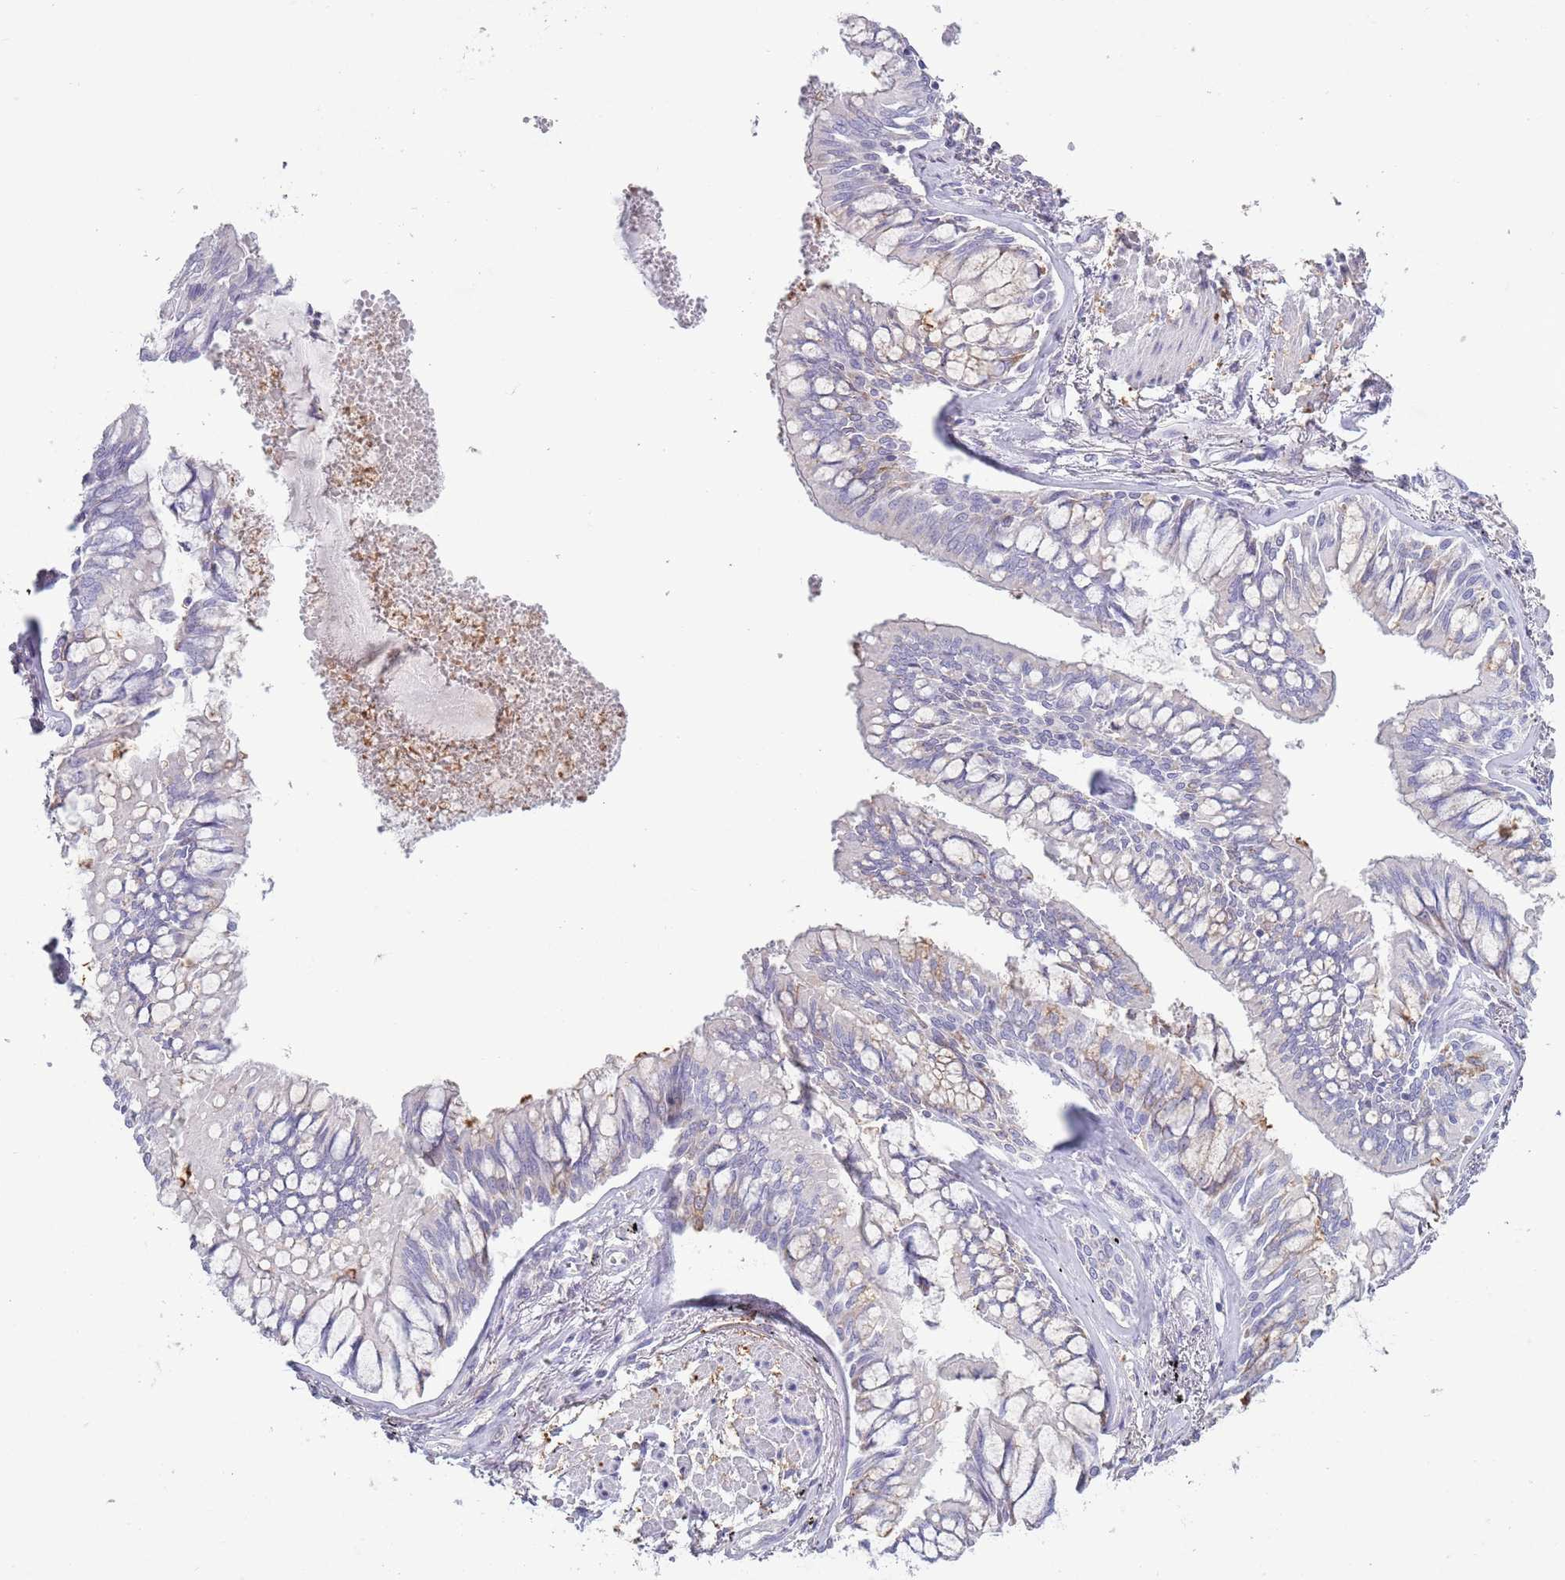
{"staining": {"intensity": "negative", "quantity": "none", "location": "none"}, "tissue": "lung cancer", "cell_type": "Tumor cells", "image_type": "cancer", "snomed": [{"axis": "morphology", "description": "Adenocarcinoma, NOS"}, {"axis": "topography", "description": "Lung"}], "caption": "Adenocarcinoma (lung) was stained to show a protein in brown. There is no significant expression in tumor cells.", "gene": "ACSBG1", "patient": {"sex": "male", "age": 67}}